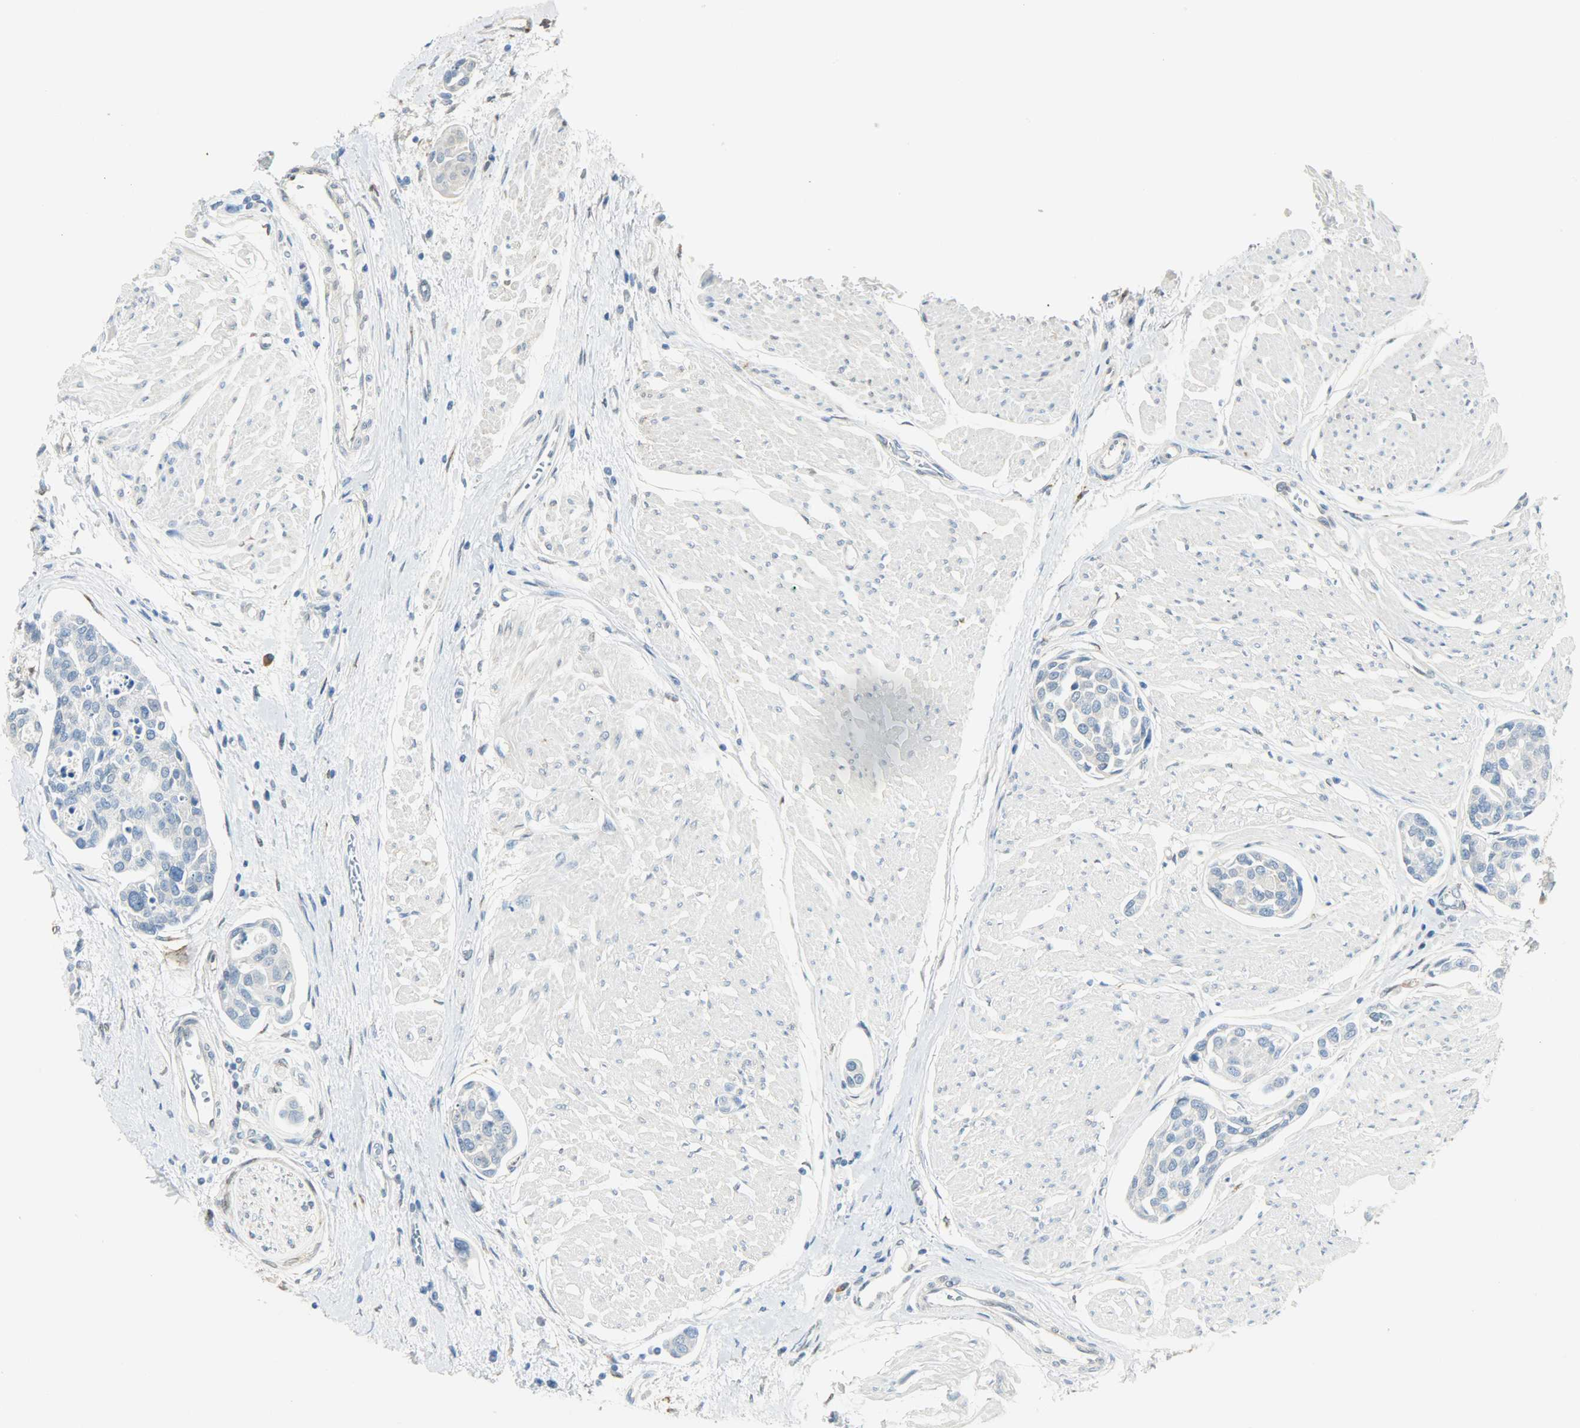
{"staining": {"intensity": "negative", "quantity": "none", "location": "none"}, "tissue": "urothelial cancer", "cell_type": "Tumor cells", "image_type": "cancer", "snomed": [{"axis": "morphology", "description": "Urothelial carcinoma, High grade"}, {"axis": "topography", "description": "Urinary bladder"}], "caption": "An immunohistochemistry (IHC) image of urothelial carcinoma (high-grade) is shown. There is no staining in tumor cells of urothelial carcinoma (high-grade). The staining is performed using DAB brown chromogen with nuclei counter-stained in using hematoxylin.", "gene": "PKD2", "patient": {"sex": "male", "age": 78}}